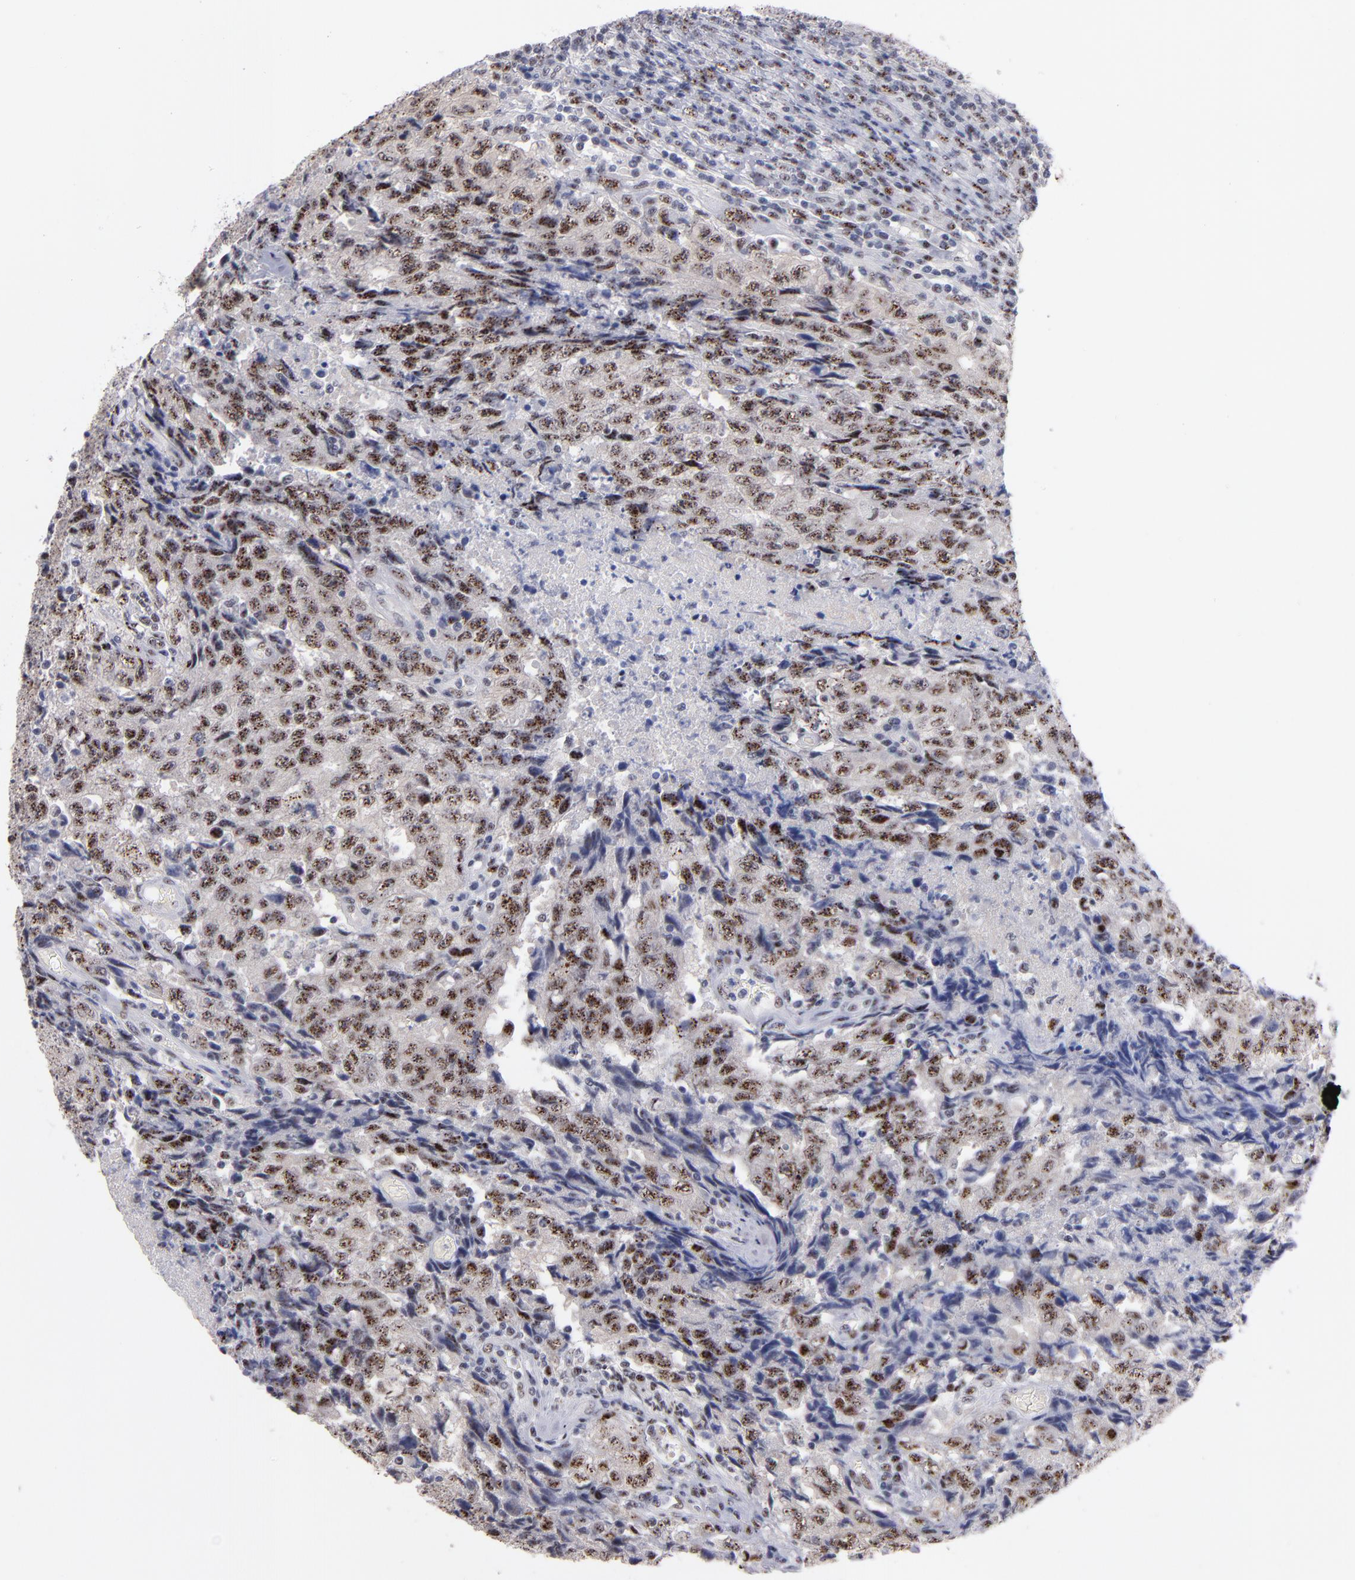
{"staining": {"intensity": "moderate", "quantity": "25%-75%", "location": "nuclear"}, "tissue": "testis cancer", "cell_type": "Tumor cells", "image_type": "cancer", "snomed": [{"axis": "morphology", "description": "Necrosis, NOS"}, {"axis": "morphology", "description": "Carcinoma, Embryonal, NOS"}, {"axis": "topography", "description": "Testis"}], "caption": "Testis cancer stained with DAB (3,3'-diaminobenzidine) IHC displays medium levels of moderate nuclear staining in about 25%-75% of tumor cells. Nuclei are stained in blue.", "gene": "RAF1", "patient": {"sex": "male", "age": 19}}